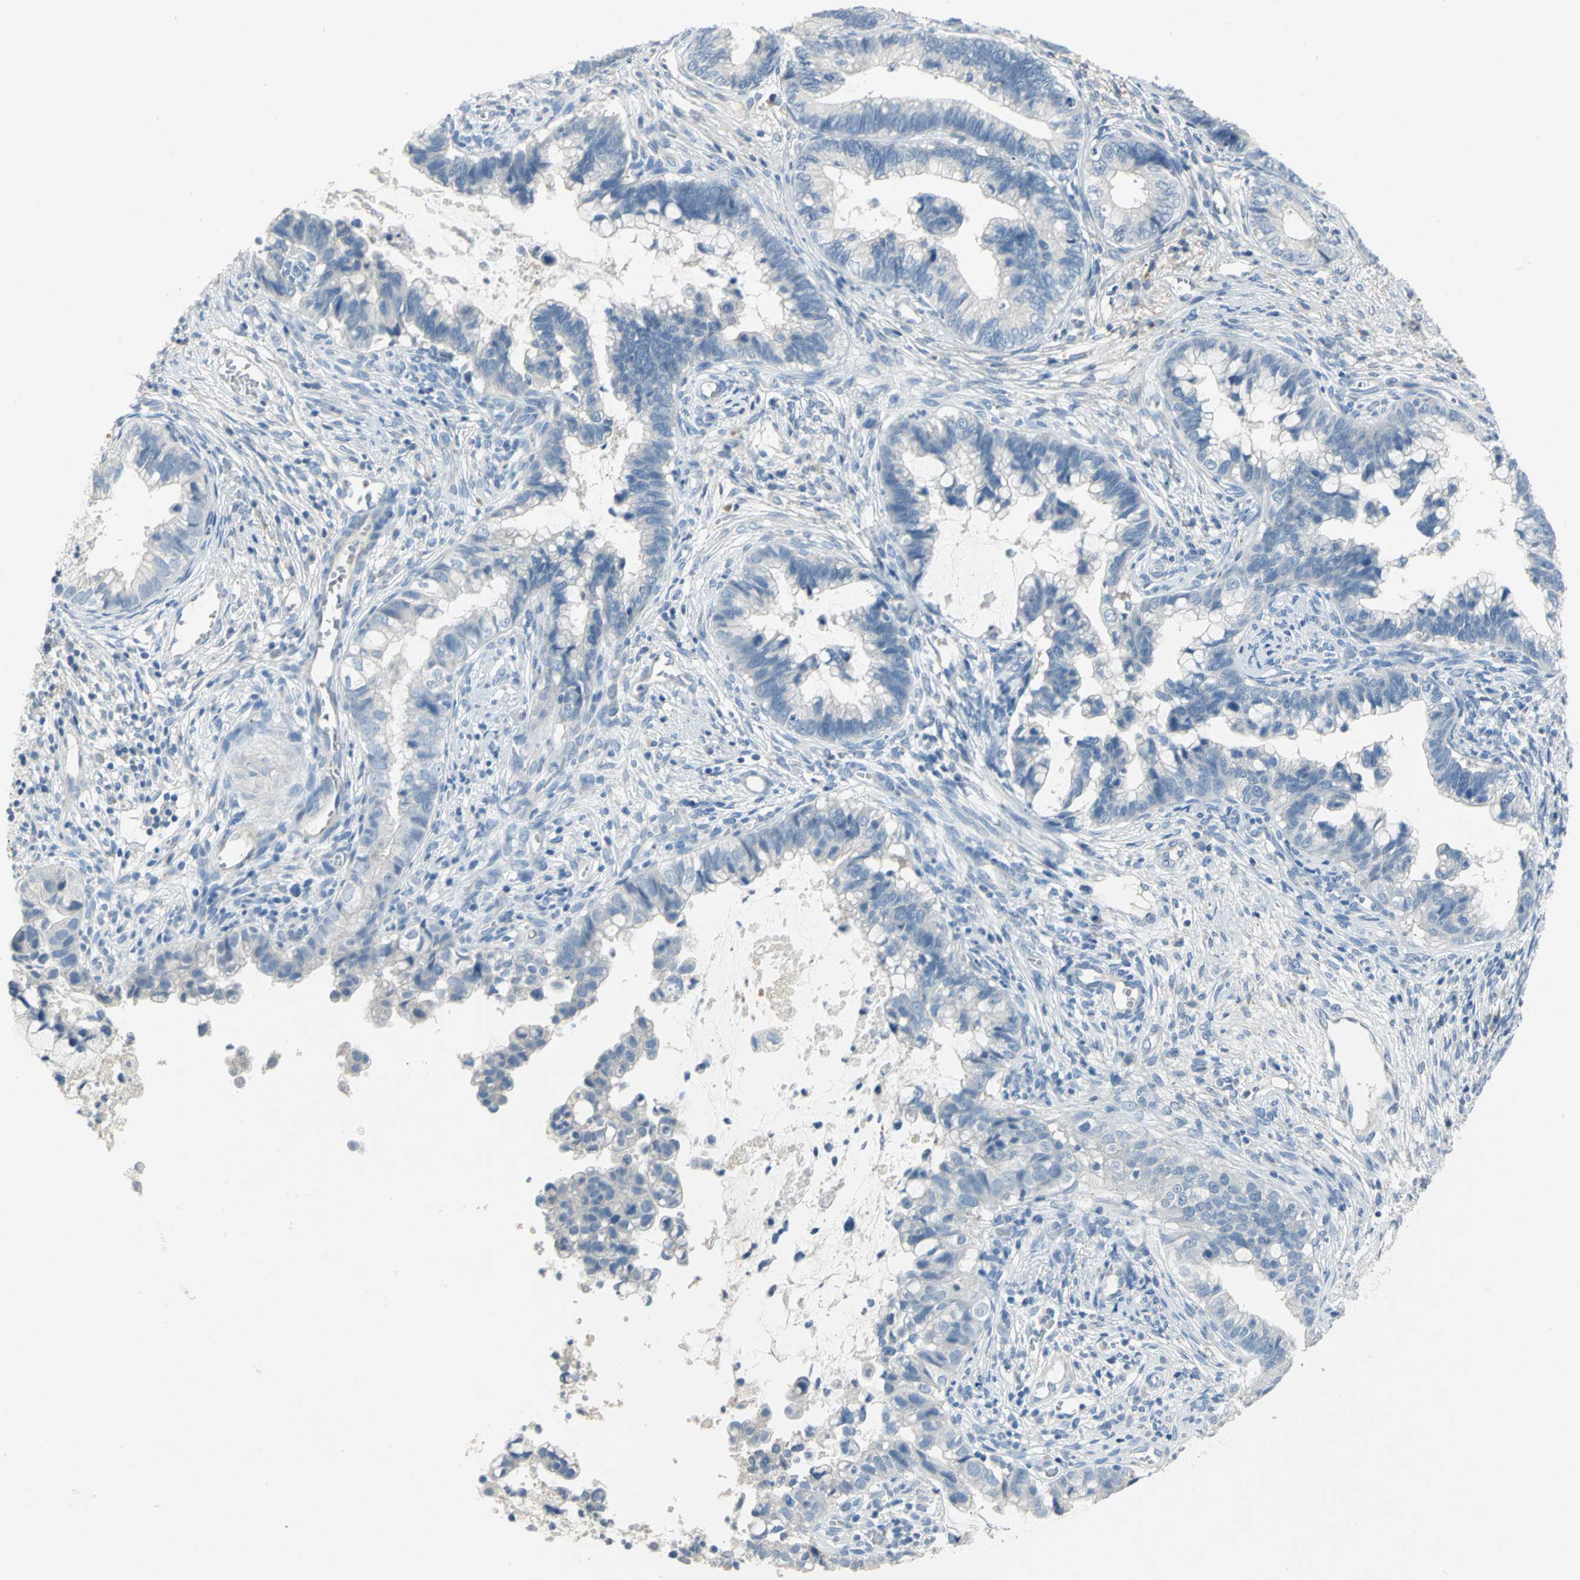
{"staining": {"intensity": "negative", "quantity": "none", "location": "none"}, "tissue": "cervical cancer", "cell_type": "Tumor cells", "image_type": "cancer", "snomed": [{"axis": "morphology", "description": "Adenocarcinoma, NOS"}, {"axis": "topography", "description": "Cervix"}], "caption": "Protein analysis of adenocarcinoma (cervical) demonstrates no significant expression in tumor cells. (DAB (3,3'-diaminobenzidine) immunohistochemistry (IHC) with hematoxylin counter stain).", "gene": "PTGDS", "patient": {"sex": "female", "age": 44}}